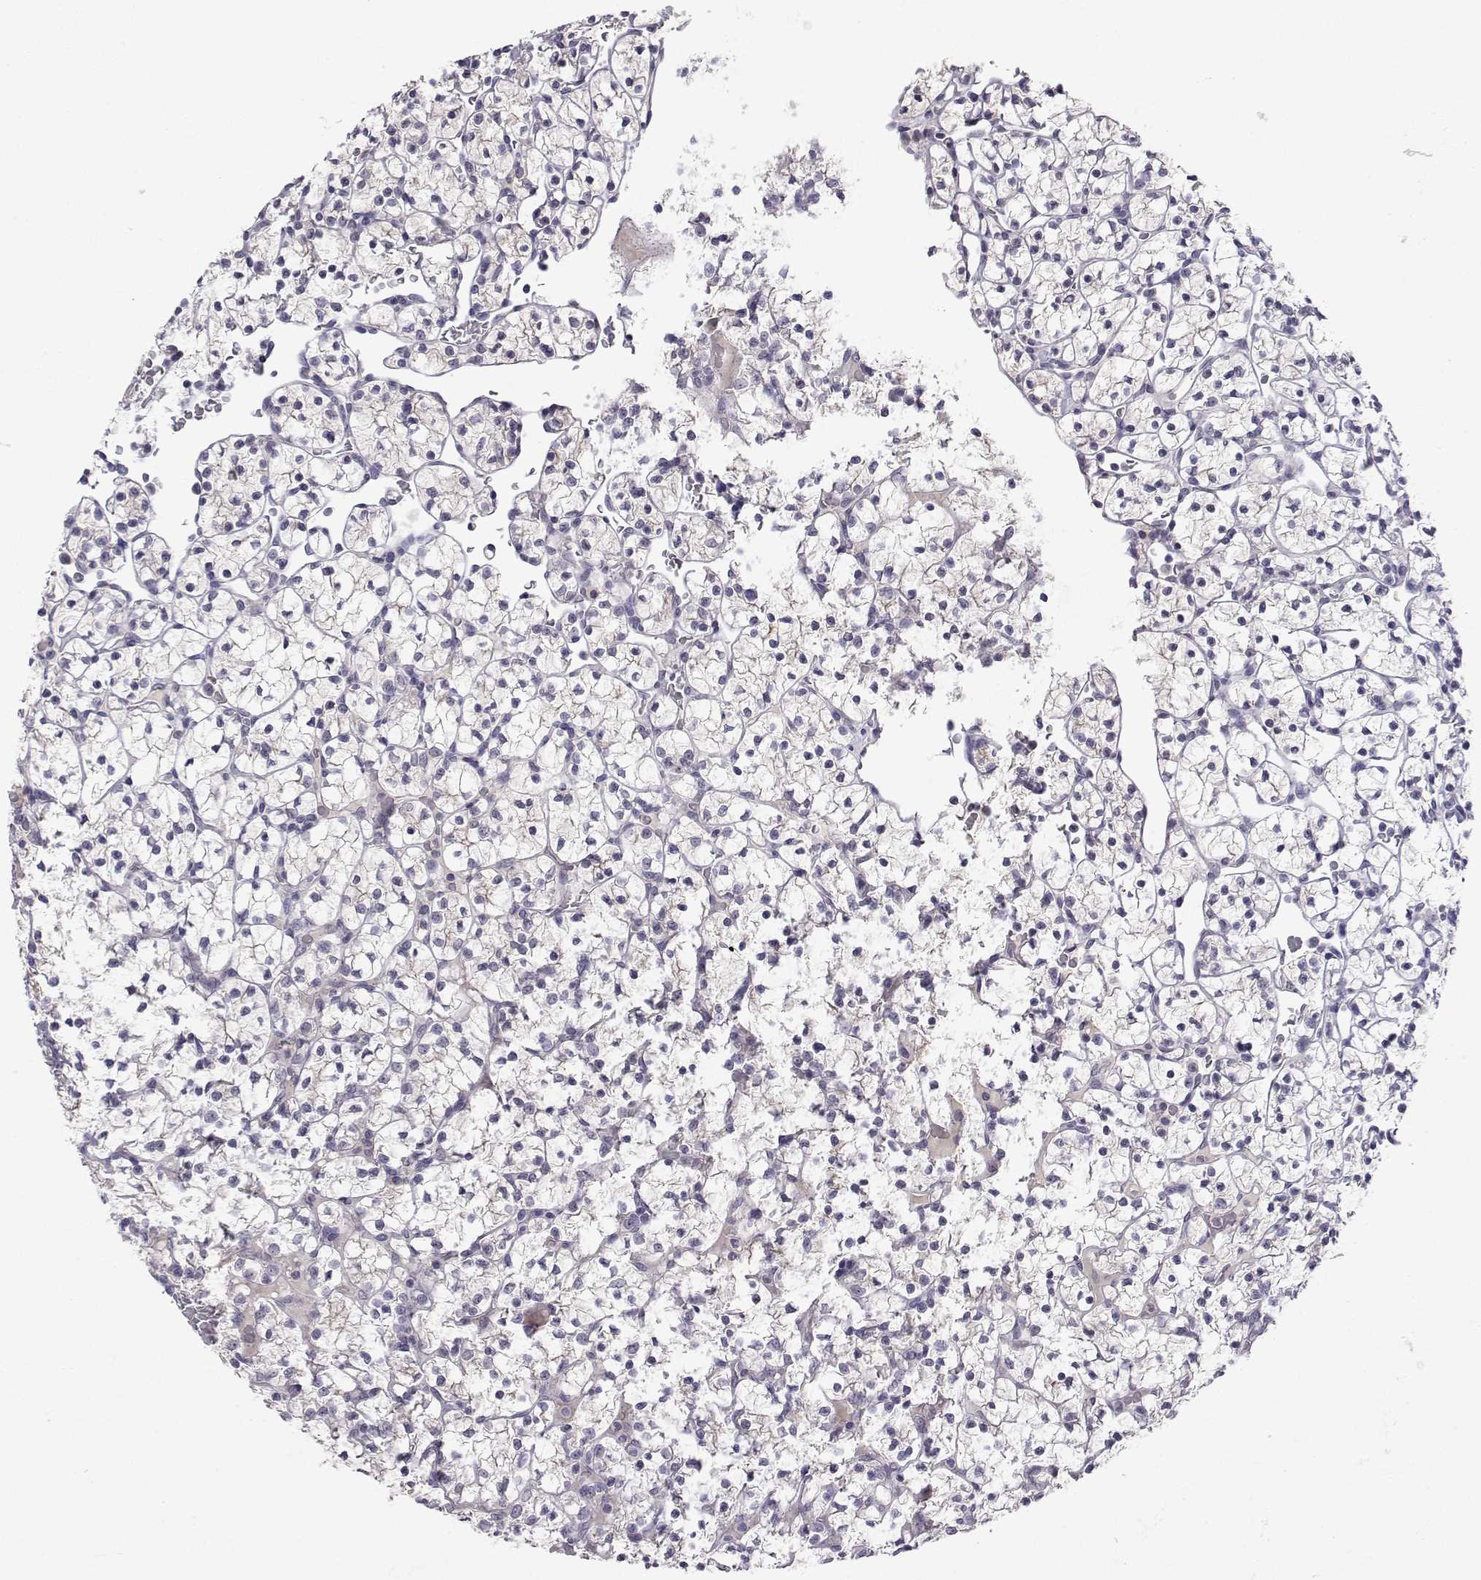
{"staining": {"intensity": "negative", "quantity": "none", "location": "none"}, "tissue": "renal cancer", "cell_type": "Tumor cells", "image_type": "cancer", "snomed": [{"axis": "morphology", "description": "Adenocarcinoma, NOS"}, {"axis": "topography", "description": "Kidney"}], "caption": "The micrograph demonstrates no staining of tumor cells in renal adenocarcinoma.", "gene": "SLC6A3", "patient": {"sex": "female", "age": 89}}